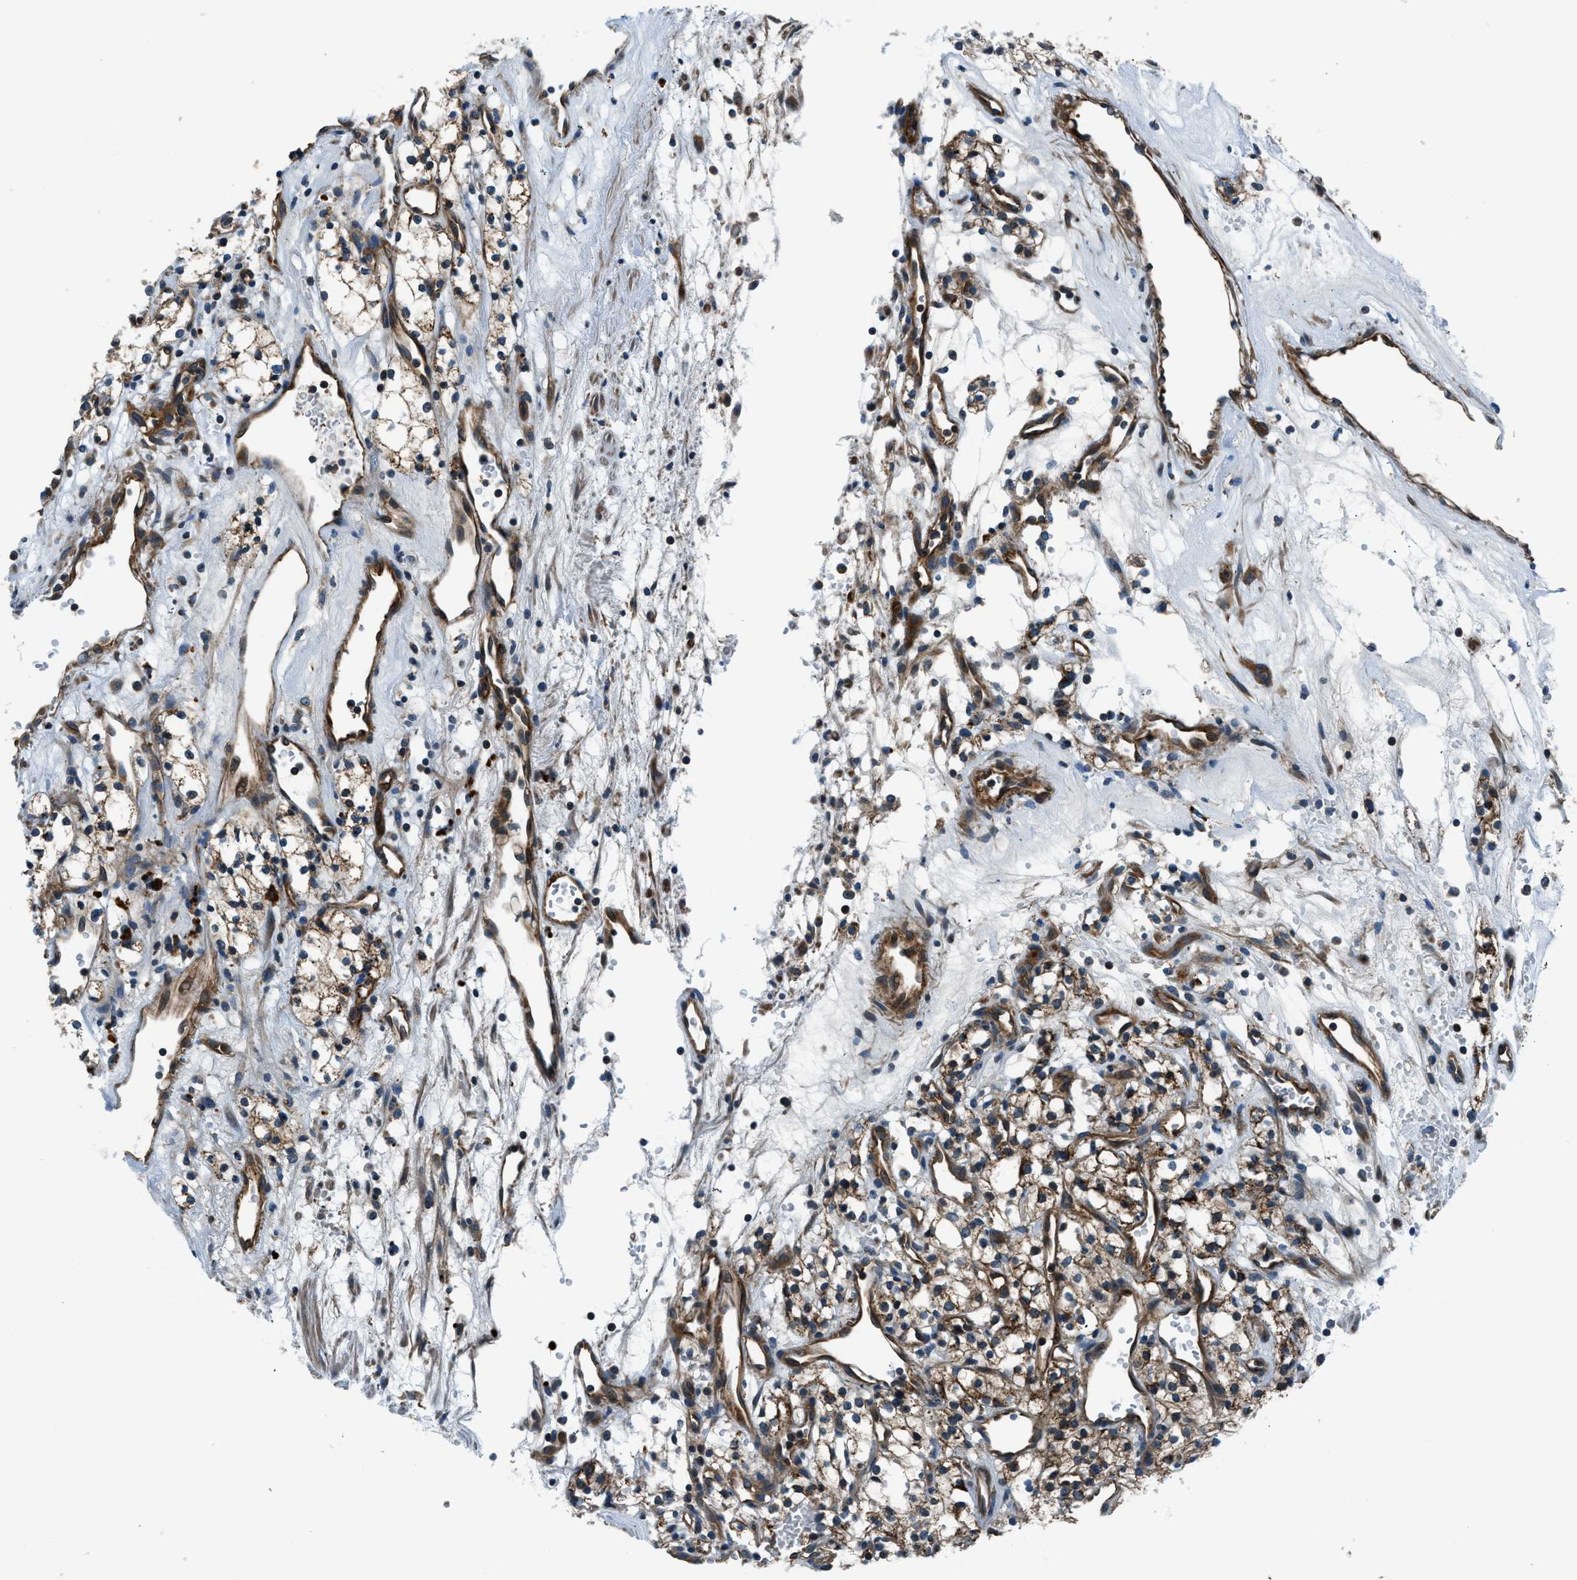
{"staining": {"intensity": "moderate", "quantity": ">75%", "location": "cytoplasmic/membranous"}, "tissue": "renal cancer", "cell_type": "Tumor cells", "image_type": "cancer", "snomed": [{"axis": "morphology", "description": "Adenocarcinoma, NOS"}, {"axis": "topography", "description": "Kidney"}], "caption": "Moderate cytoplasmic/membranous positivity for a protein is seen in approximately >75% of tumor cells of renal adenocarcinoma using IHC.", "gene": "SLC19A2", "patient": {"sex": "male", "age": 59}}